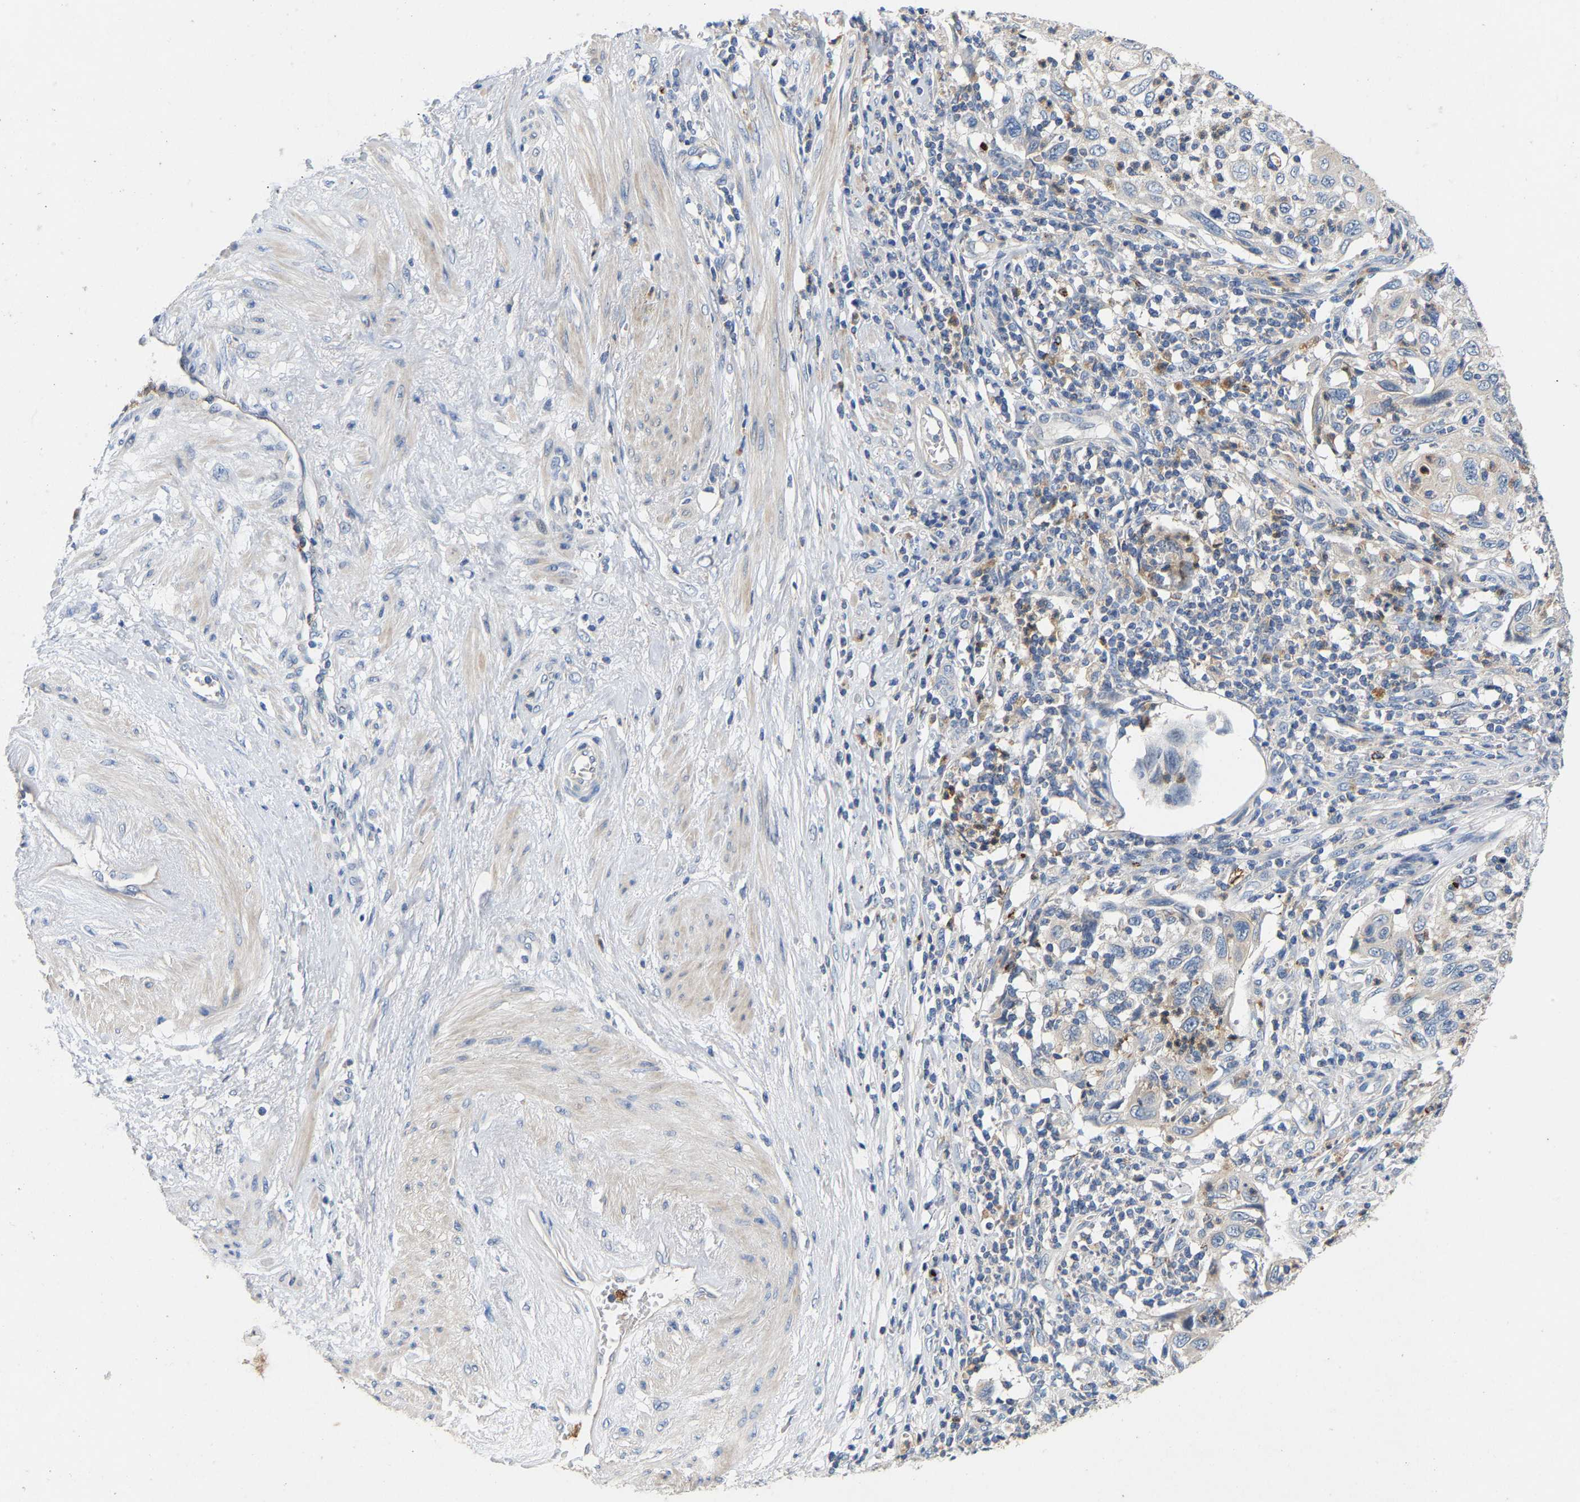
{"staining": {"intensity": "negative", "quantity": "none", "location": "none"}, "tissue": "cervical cancer", "cell_type": "Tumor cells", "image_type": "cancer", "snomed": [{"axis": "morphology", "description": "Squamous cell carcinoma, NOS"}, {"axis": "topography", "description": "Cervix"}], "caption": "IHC of cervical squamous cell carcinoma demonstrates no positivity in tumor cells. Brightfield microscopy of IHC stained with DAB (3,3'-diaminobenzidine) (brown) and hematoxylin (blue), captured at high magnification.", "gene": "CCDC171", "patient": {"sex": "female", "age": 70}}